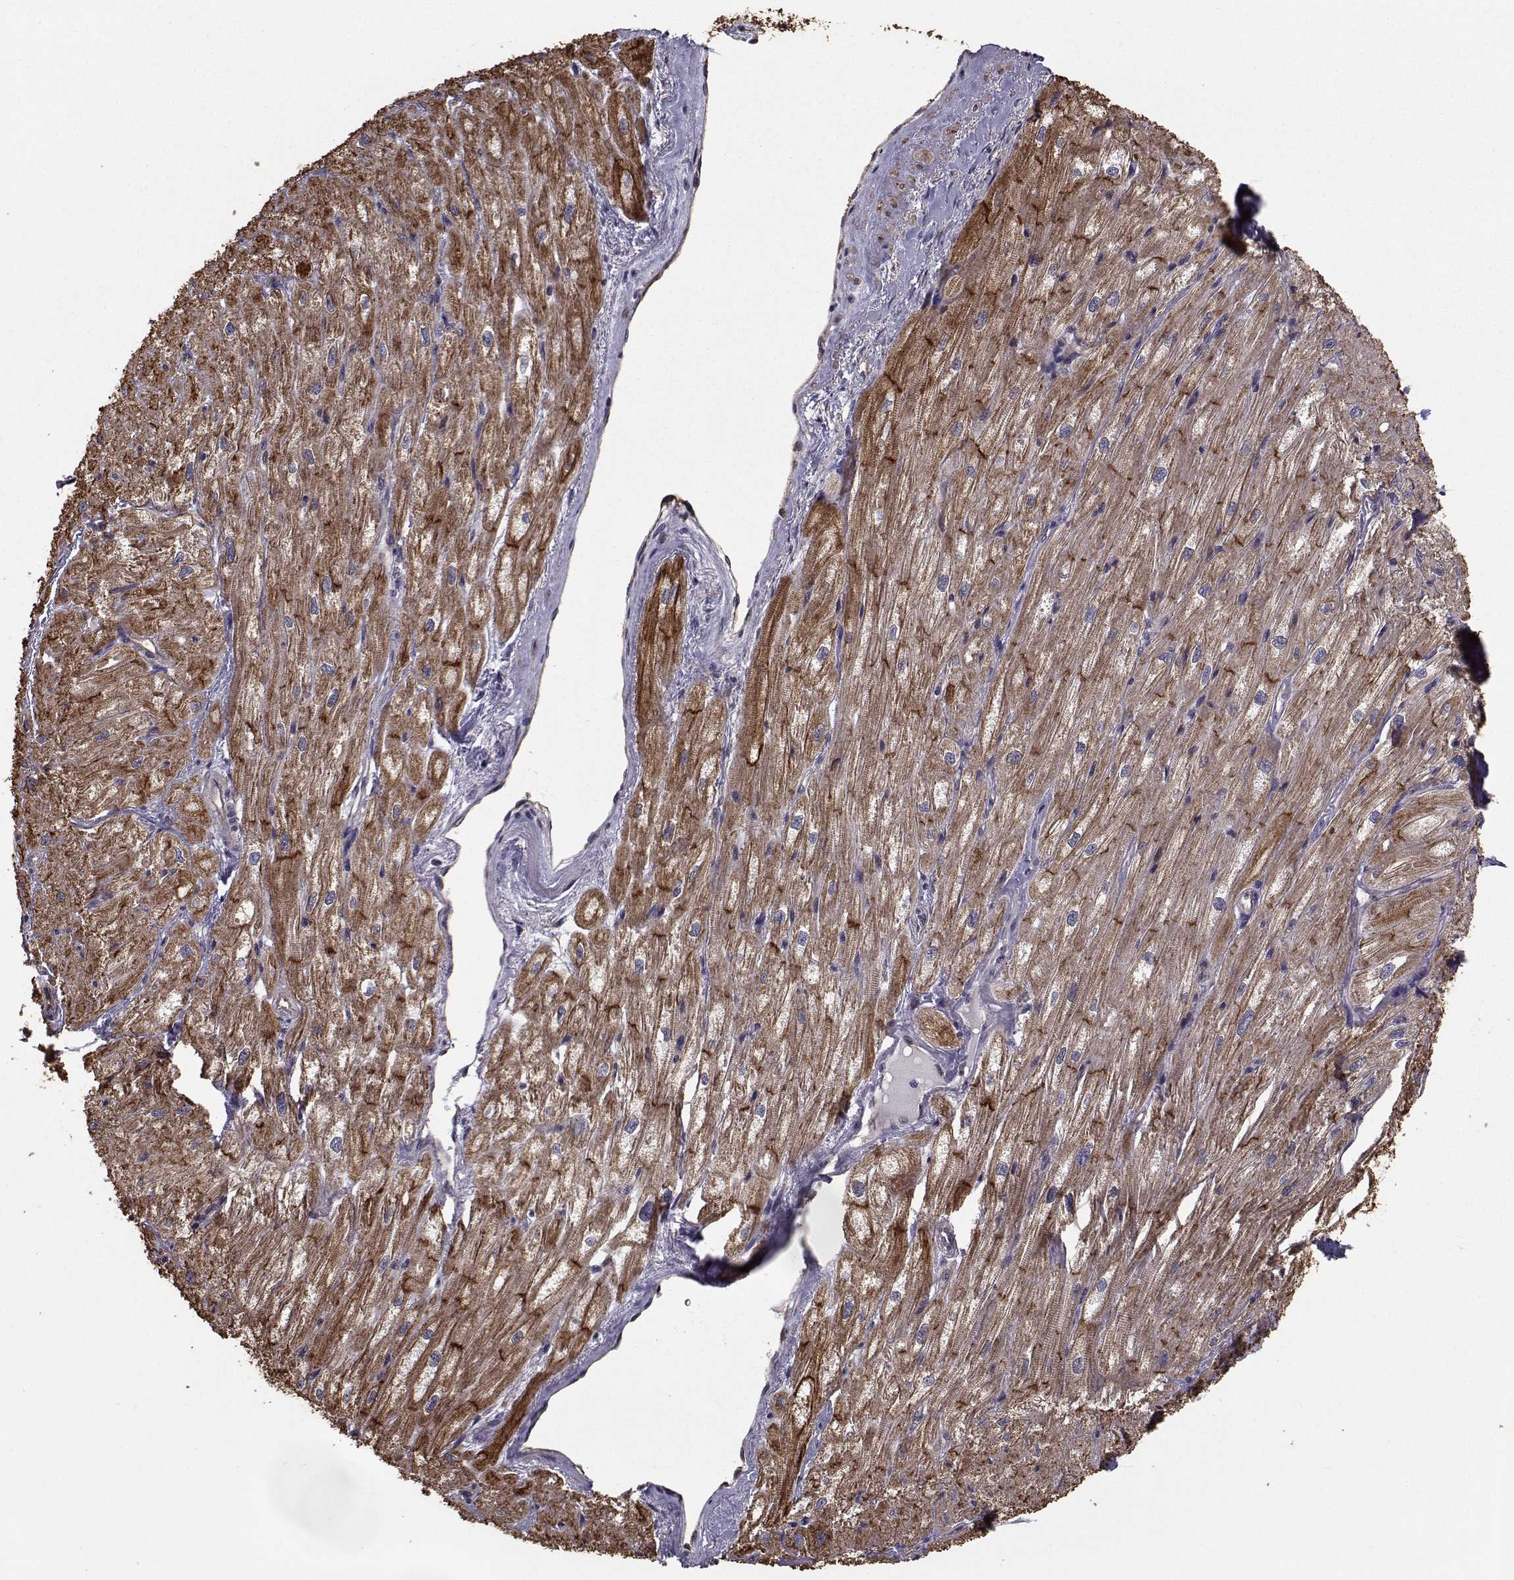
{"staining": {"intensity": "strong", "quantity": "25%-75%", "location": "cytoplasmic/membranous"}, "tissue": "heart muscle", "cell_type": "Cardiomyocytes", "image_type": "normal", "snomed": [{"axis": "morphology", "description": "Normal tissue, NOS"}, {"axis": "topography", "description": "Heart"}], "caption": "A brown stain labels strong cytoplasmic/membranous expression of a protein in cardiomyocytes of benign human heart muscle.", "gene": "TRIP10", "patient": {"sex": "male", "age": 57}}